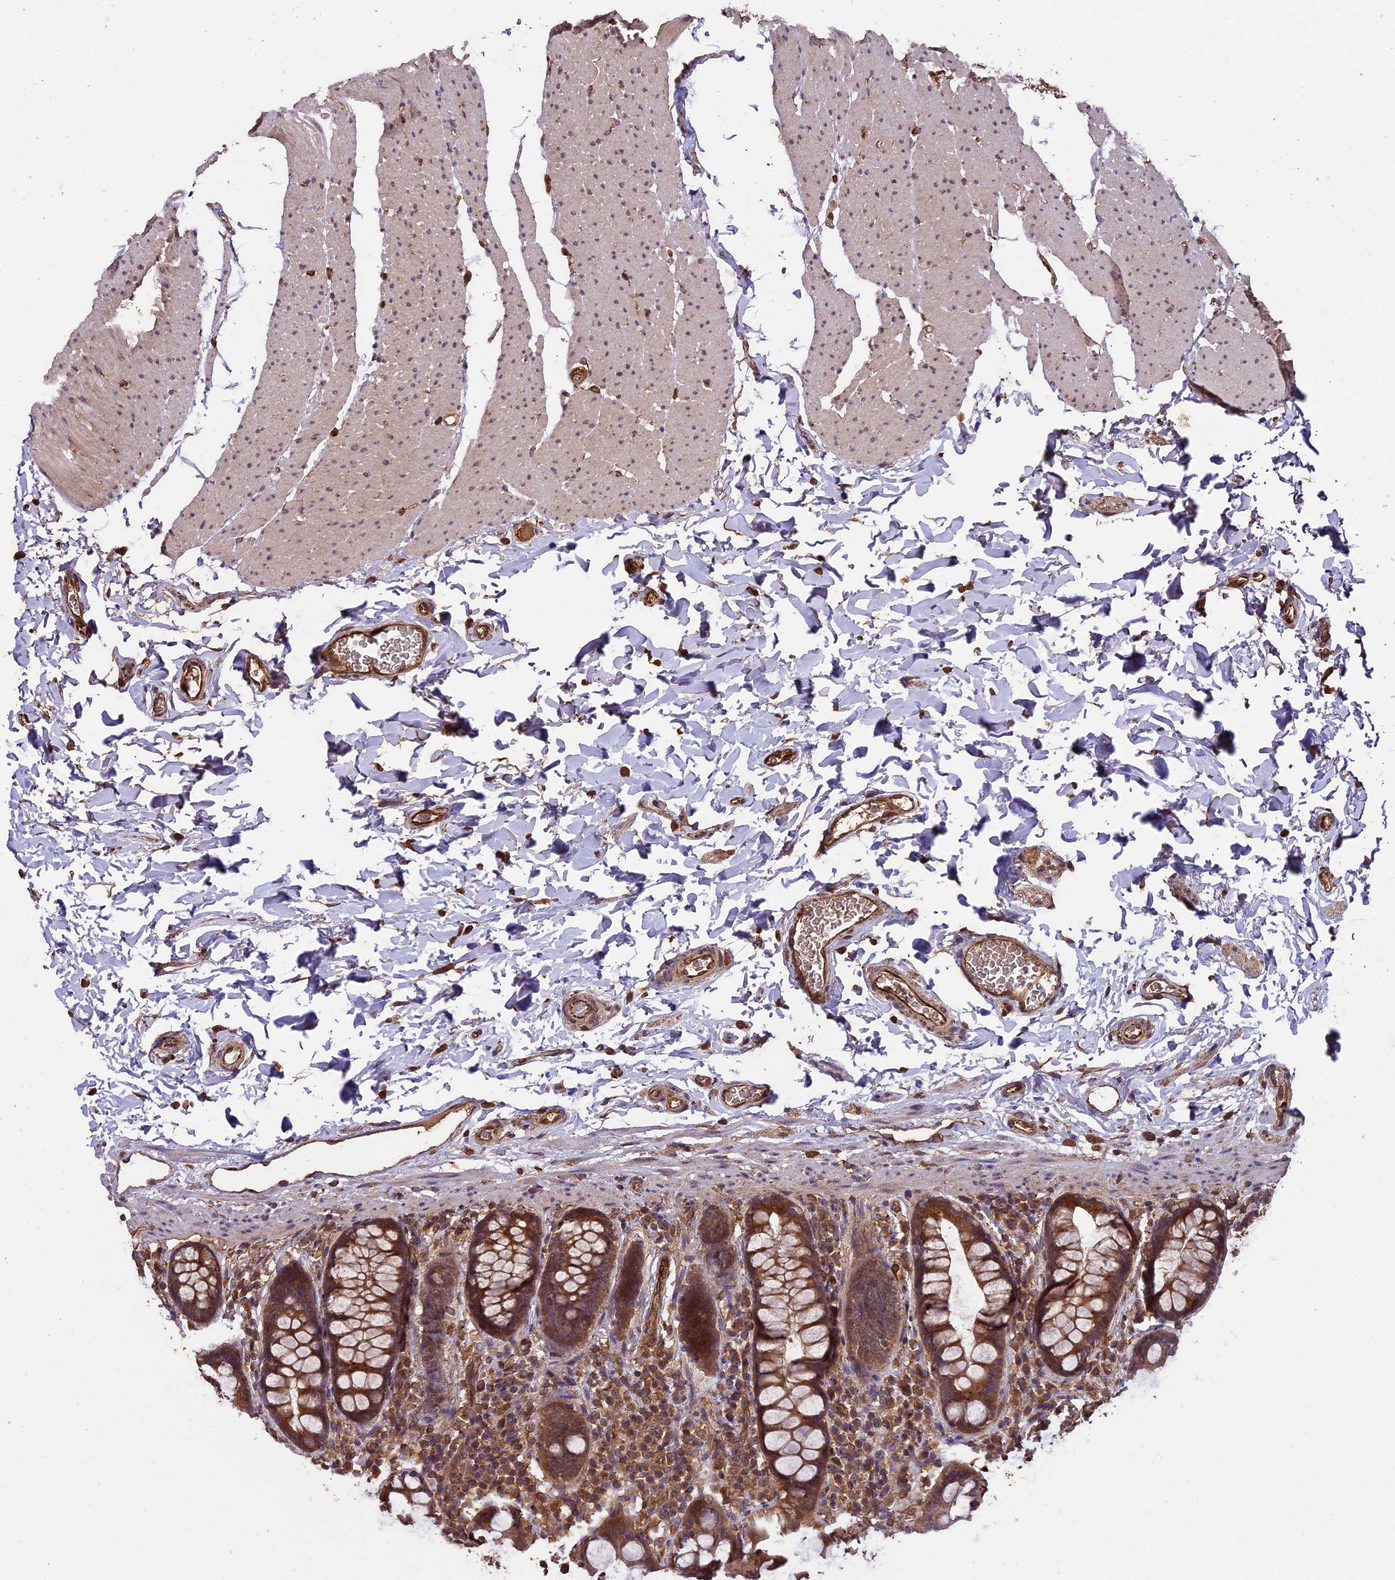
{"staining": {"intensity": "strong", "quantity": ">75%", "location": "cytoplasmic/membranous"}, "tissue": "colon", "cell_type": "Endothelial cells", "image_type": "normal", "snomed": [{"axis": "morphology", "description": "Normal tissue, NOS"}, {"axis": "topography", "description": "Colon"}], "caption": "Brown immunohistochemical staining in unremarkable colon exhibits strong cytoplasmic/membranous expression in about >75% of endothelial cells. (DAB (3,3'-diaminobenzidine) = brown stain, brightfield microscopy at high magnification).", "gene": "TTLL10", "patient": {"sex": "female", "age": 80}}